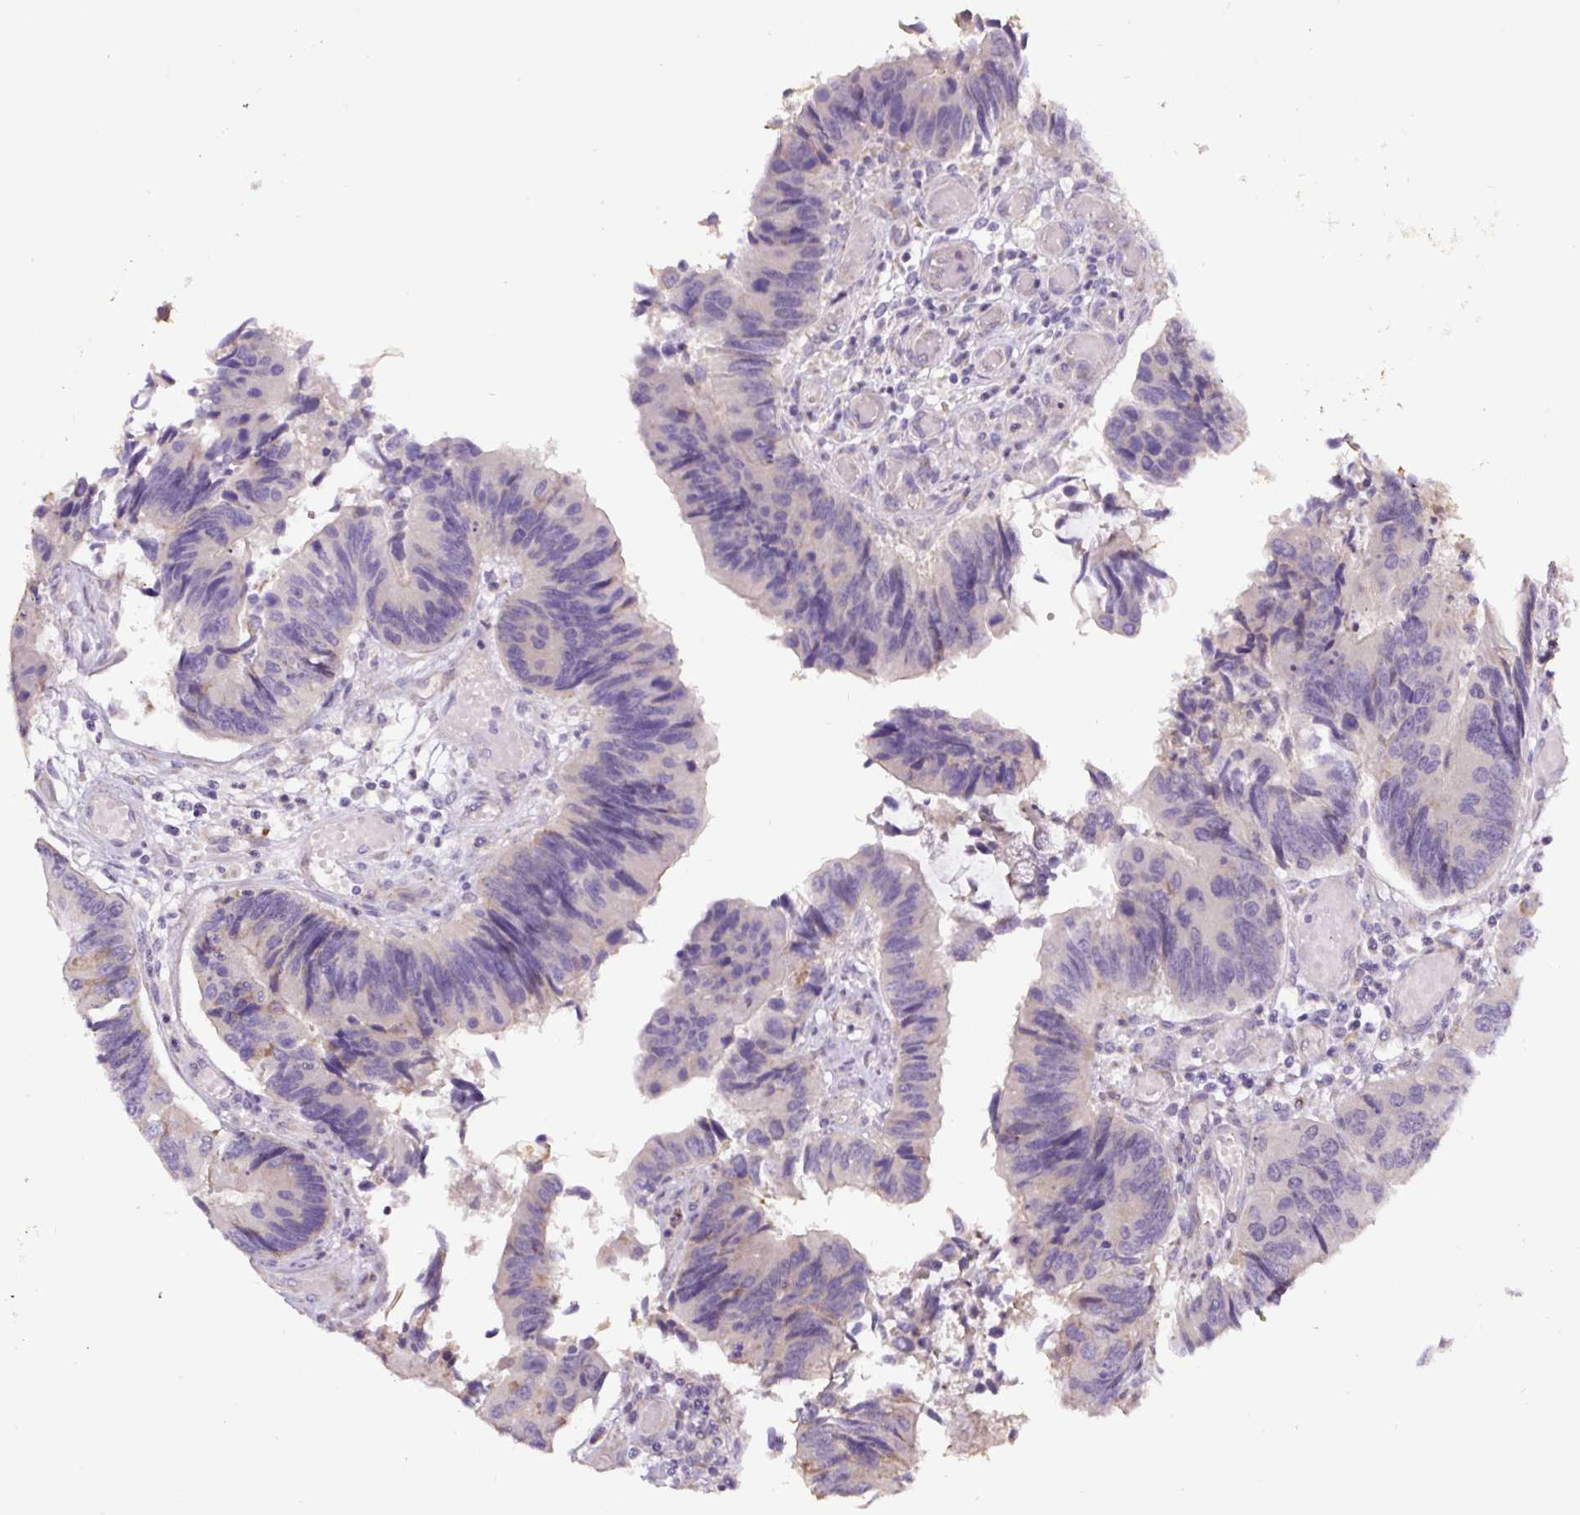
{"staining": {"intensity": "negative", "quantity": "none", "location": "none"}, "tissue": "colorectal cancer", "cell_type": "Tumor cells", "image_type": "cancer", "snomed": [{"axis": "morphology", "description": "Adenocarcinoma, NOS"}, {"axis": "topography", "description": "Colon"}], "caption": "Tumor cells are negative for protein expression in human colorectal adenocarcinoma.", "gene": "HPS4", "patient": {"sex": "female", "age": 67}}